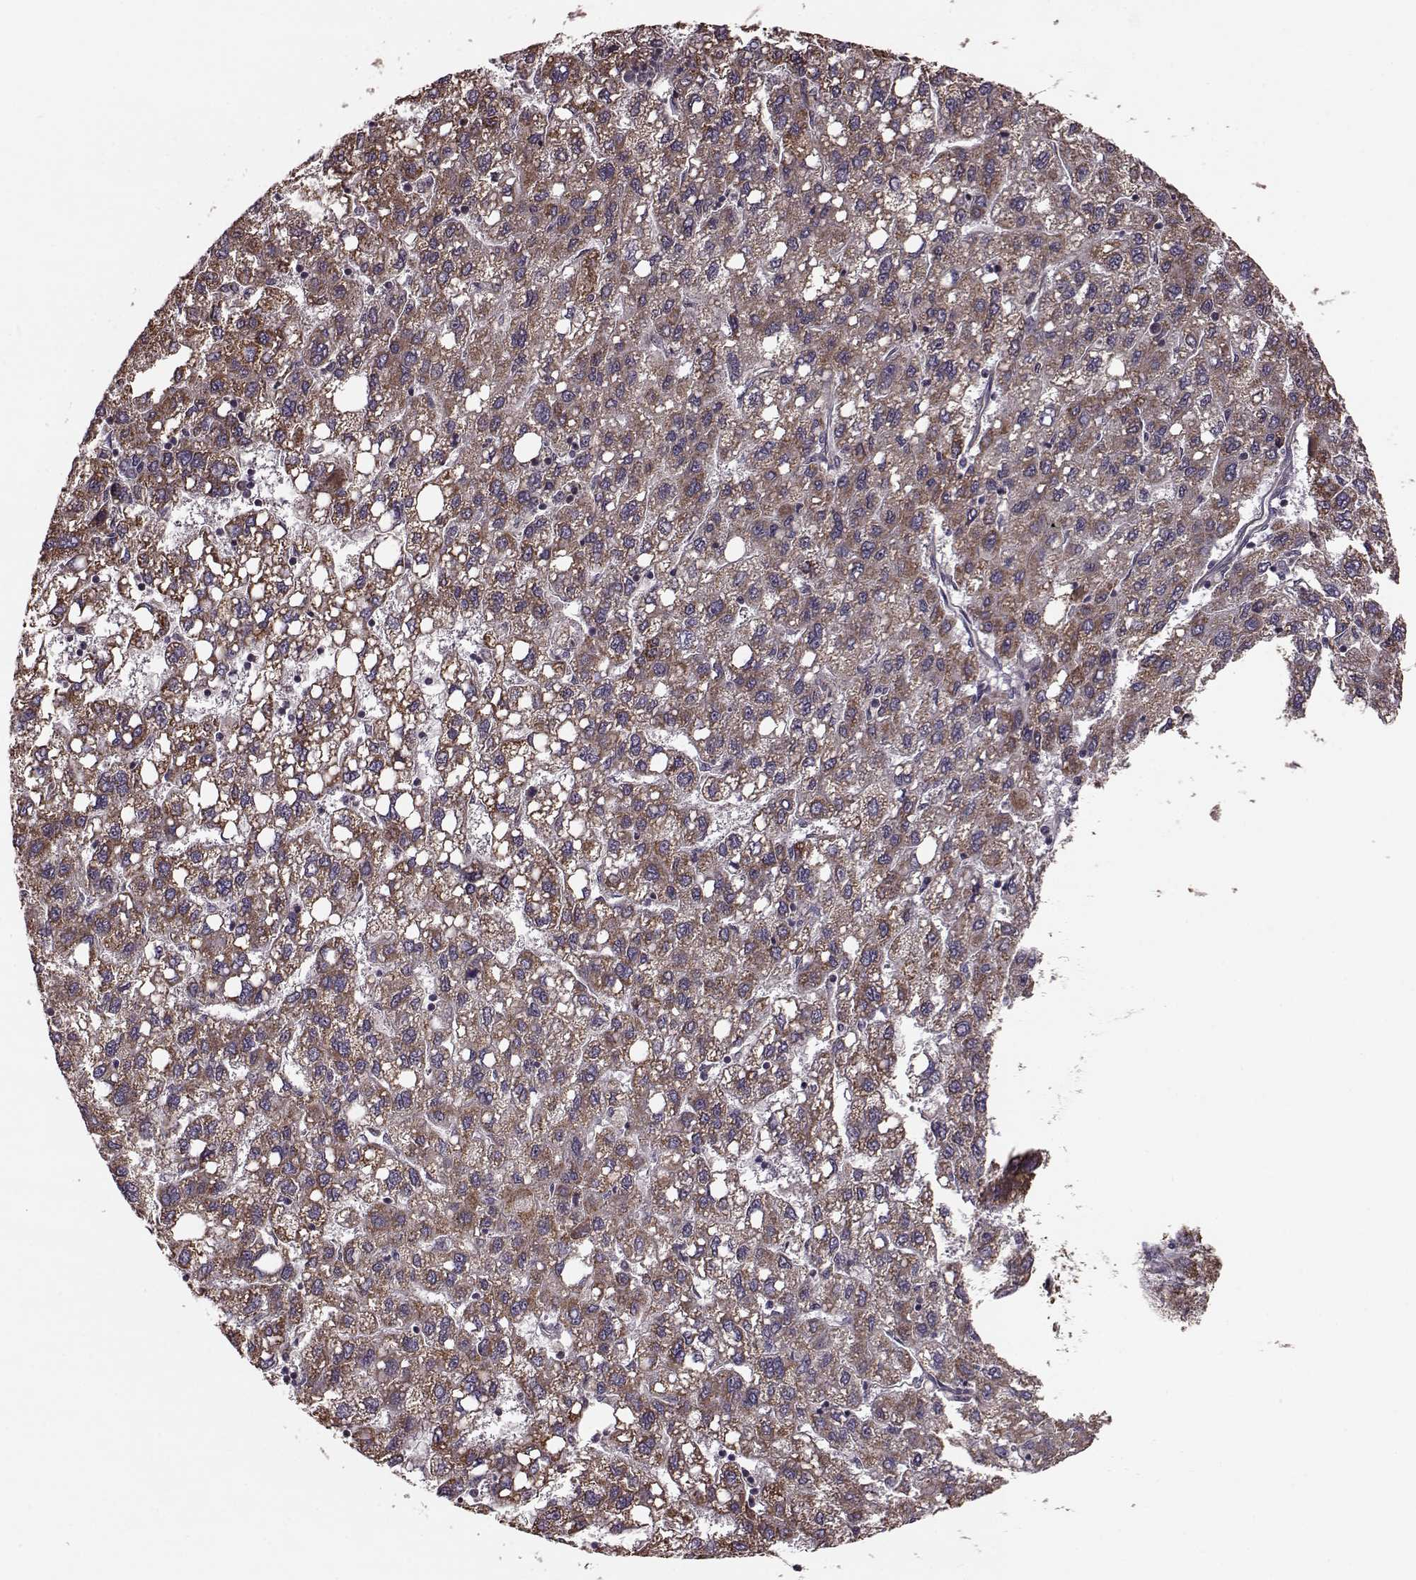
{"staining": {"intensity": "moderate", "quantity": ">75%", "location": "cytoplasmic/membranous"}, "tissue": "liver cancer", "cell_type": "Tumor cells", "image_type": "cancer", "snomed": [{"axis": "morphology", "description": "Carcinoma, Hepatocellular, NOS"}, {"axis": "topography", "description": "Liver"}], "caption": "Liver cancer stained with a brown dye shows moderate cytoplasmic/membranous positive expression in about >75% of tumor cells.", "gene": "PUDP", "patient": {"sex": "female", "age": 82}}